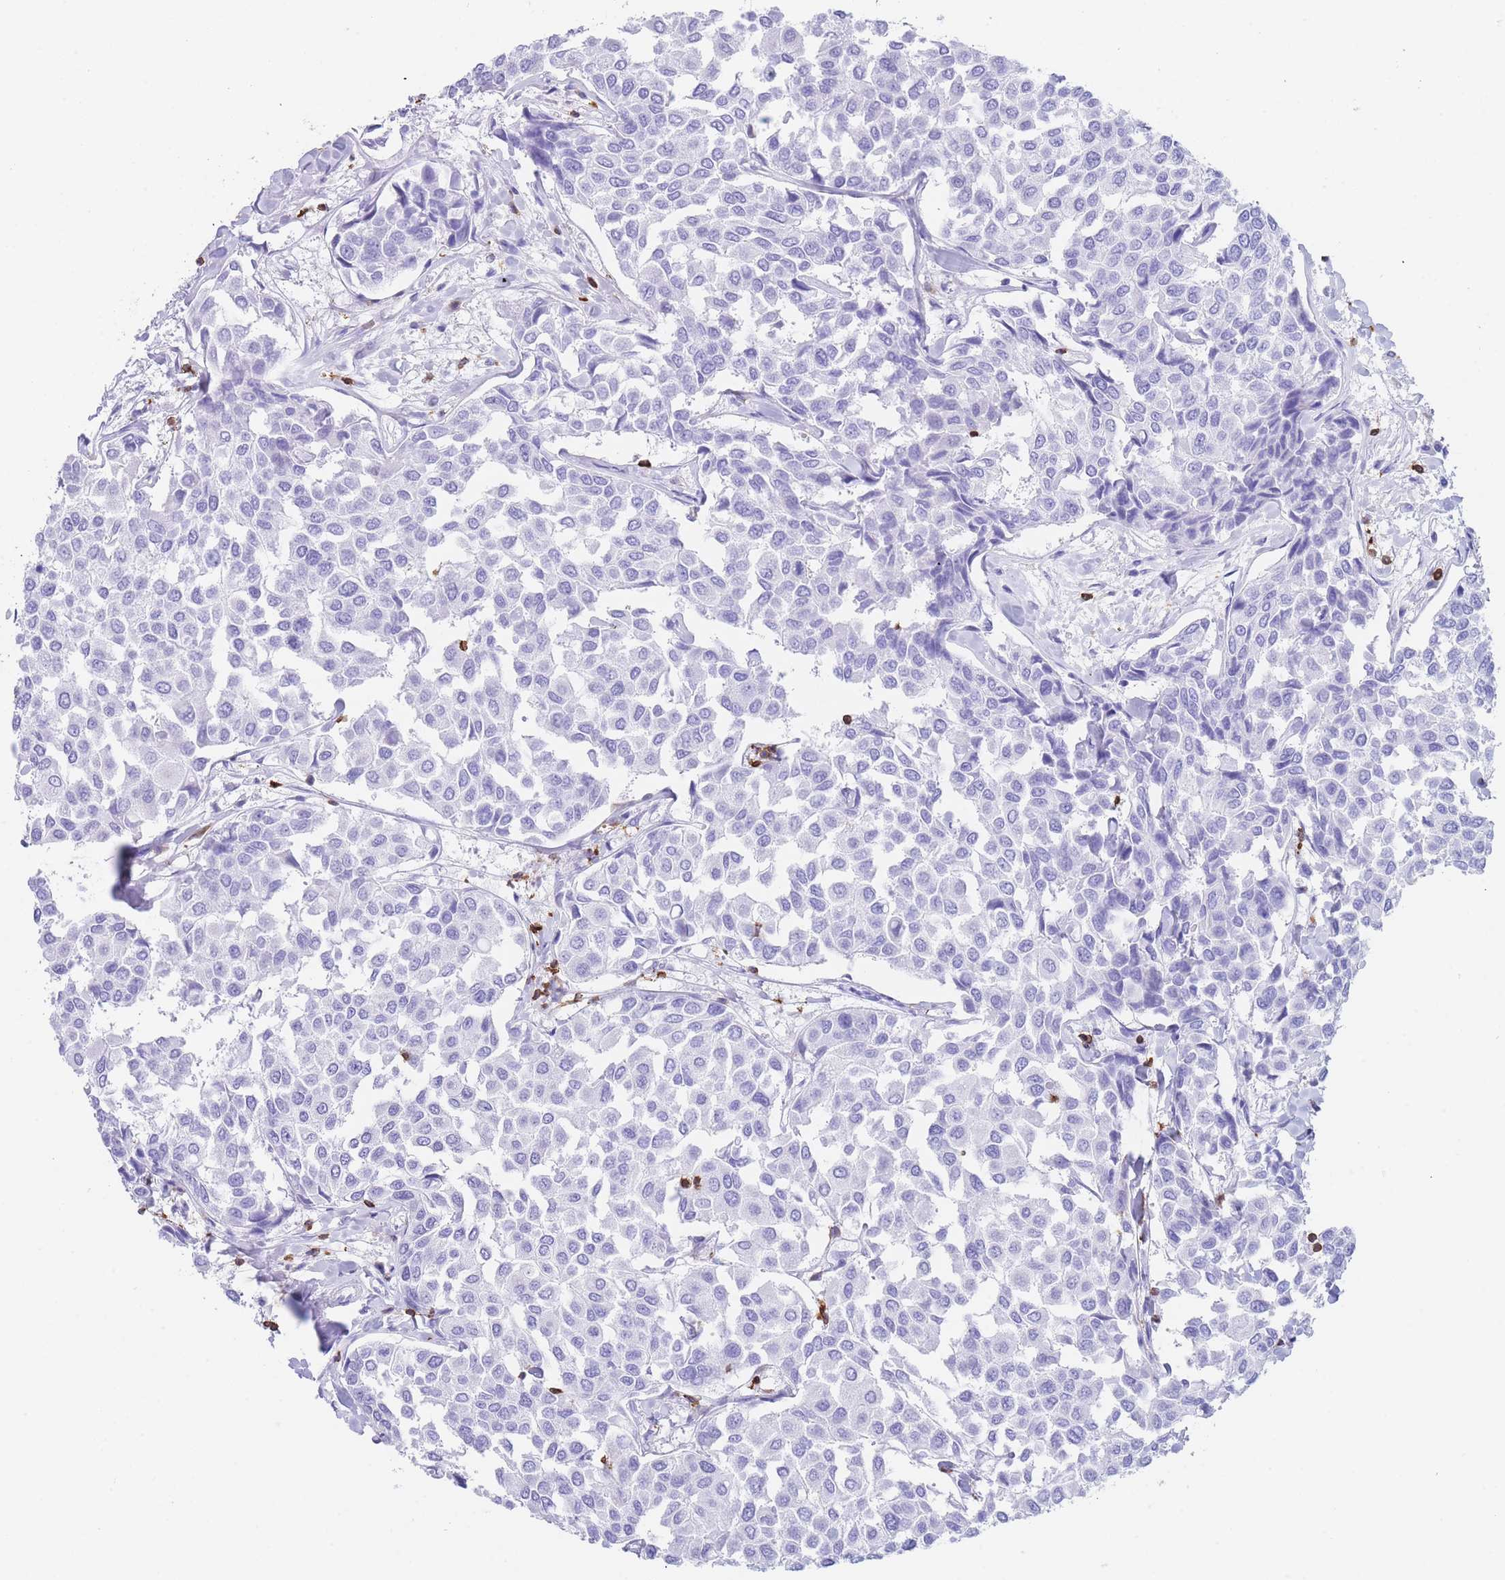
{"staining": {"intensity": "negative", "quantity": "none", "location": "none"}, "tissue": "breast cancer", "cell_type": "Tumor cells", "image_type": "cancer", "snomed": [{"axis": "morphology", "description": "Duct carcinoma"}, {"axis": "topography", "description": "Breast"}], "caption": "The micrograph demonstrates no staining of tumor cells in invasive ductal carcinoma (breast).", "gene": "CORO1A", "patient": {"sex": "female", "age": 55}}